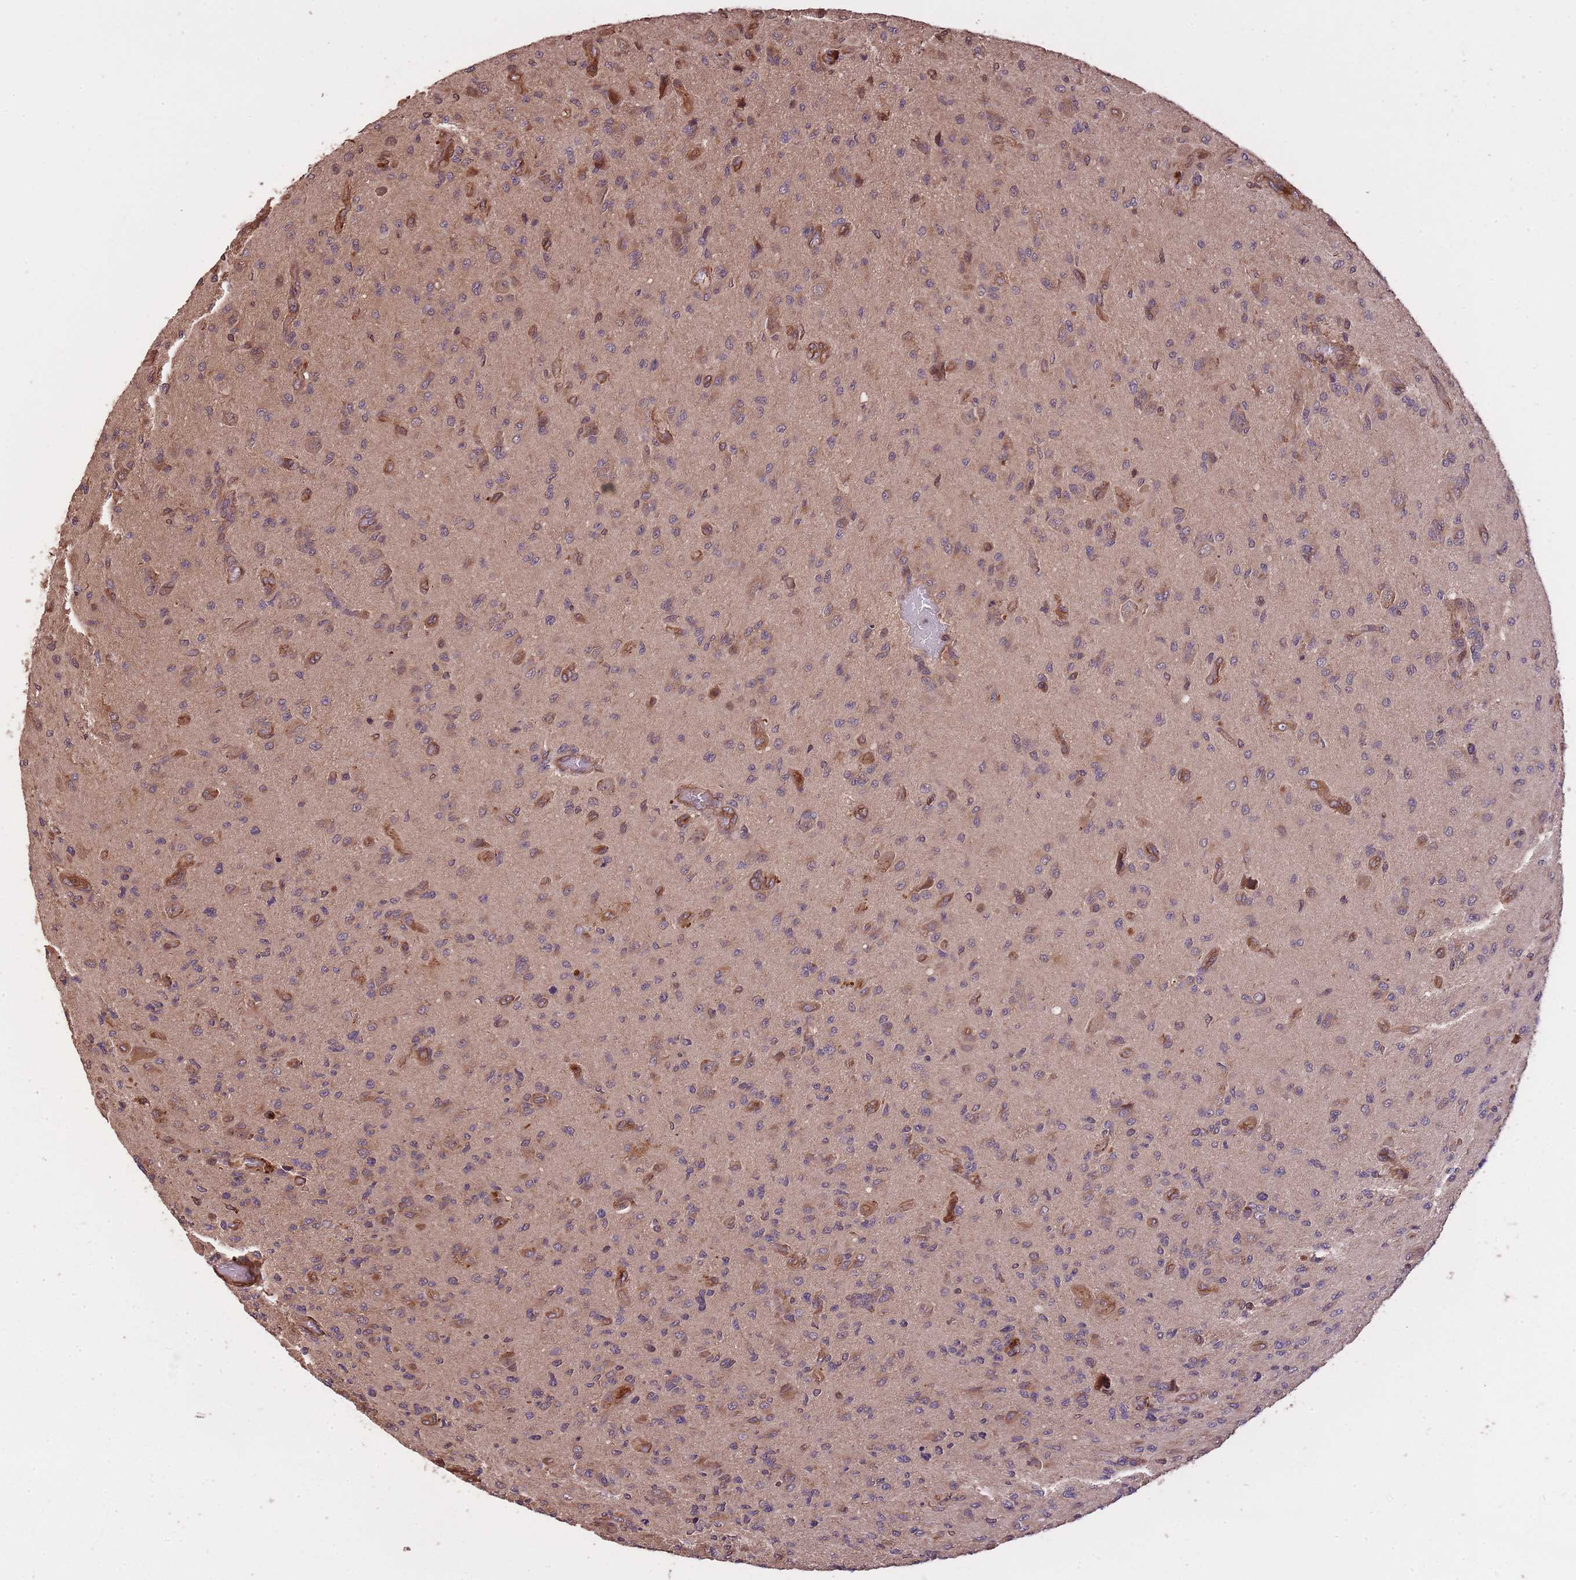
{"staining": {"intensity": "moderate", "quantity": "<25%", "location": "cytoplasmic/membranous"}, "tissue": "glioma", "cell_type": "Tumor cells", "image_type": "cancer", "snomed": [{"axis": "morphology", "description": "Glioma, malignant, High grade"}, {"axis": "topography", "description": "Brain"}], "caption": "Protein analysis of glioma tissue displays moderate cytoplasmic/membranous positivity in approximately <25% of tumor cells.", "gene": "ARMH3", "patient": {"sex": "male", "age": 36}}